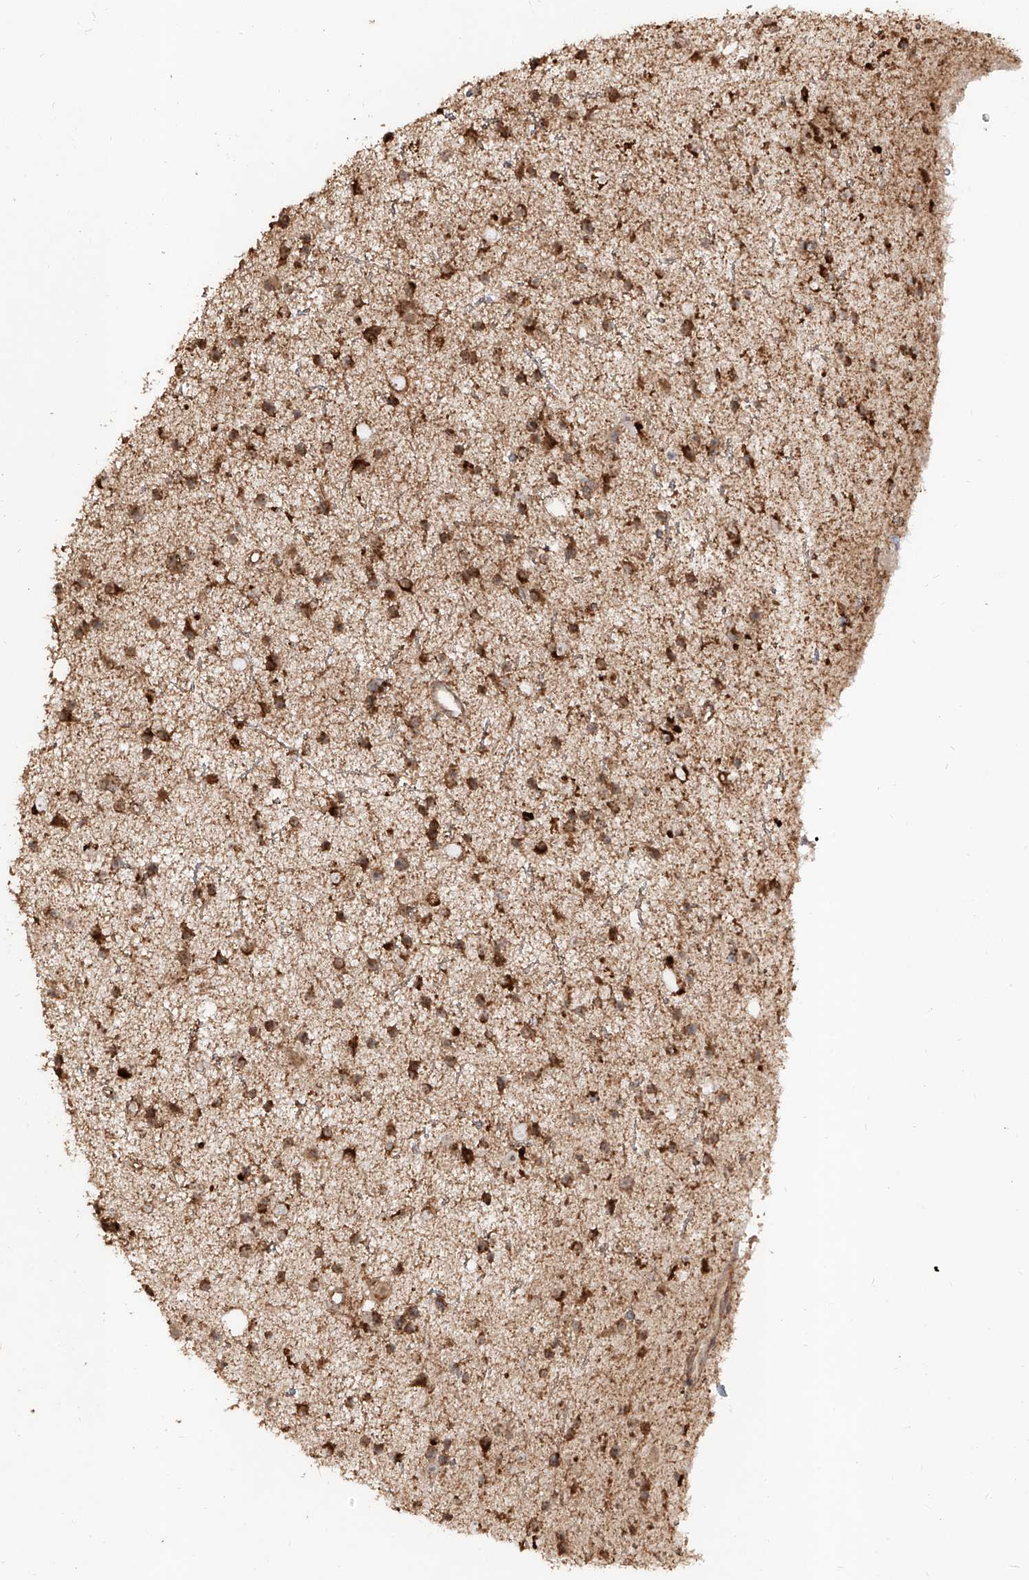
{"staining": {"intensity": "strong", "quantity": ">75%", "location": "cytoplasmic/membranous"}, "tissue": "glioma", "cell_type": "Tumor cells", "image_type": "cancer", "snomed": [{"axis": "morphology", "description": "Glioma, malignant, Low grade"}, {"axis": "topography", "description": "Cerebral cortex"}], "caption": "Immunohistochemical staining of human malignant low-grade glioma shows high levels of strong cytoplasmic/membranous protein positivity in about >75% of tumor cells. (DAB (3,3'-diaminobenzidine) IHC, brown staining for protein, blue staining for nuclei).", "gene": "AIM2", "patient": {"sex": "female", "age": 39}}